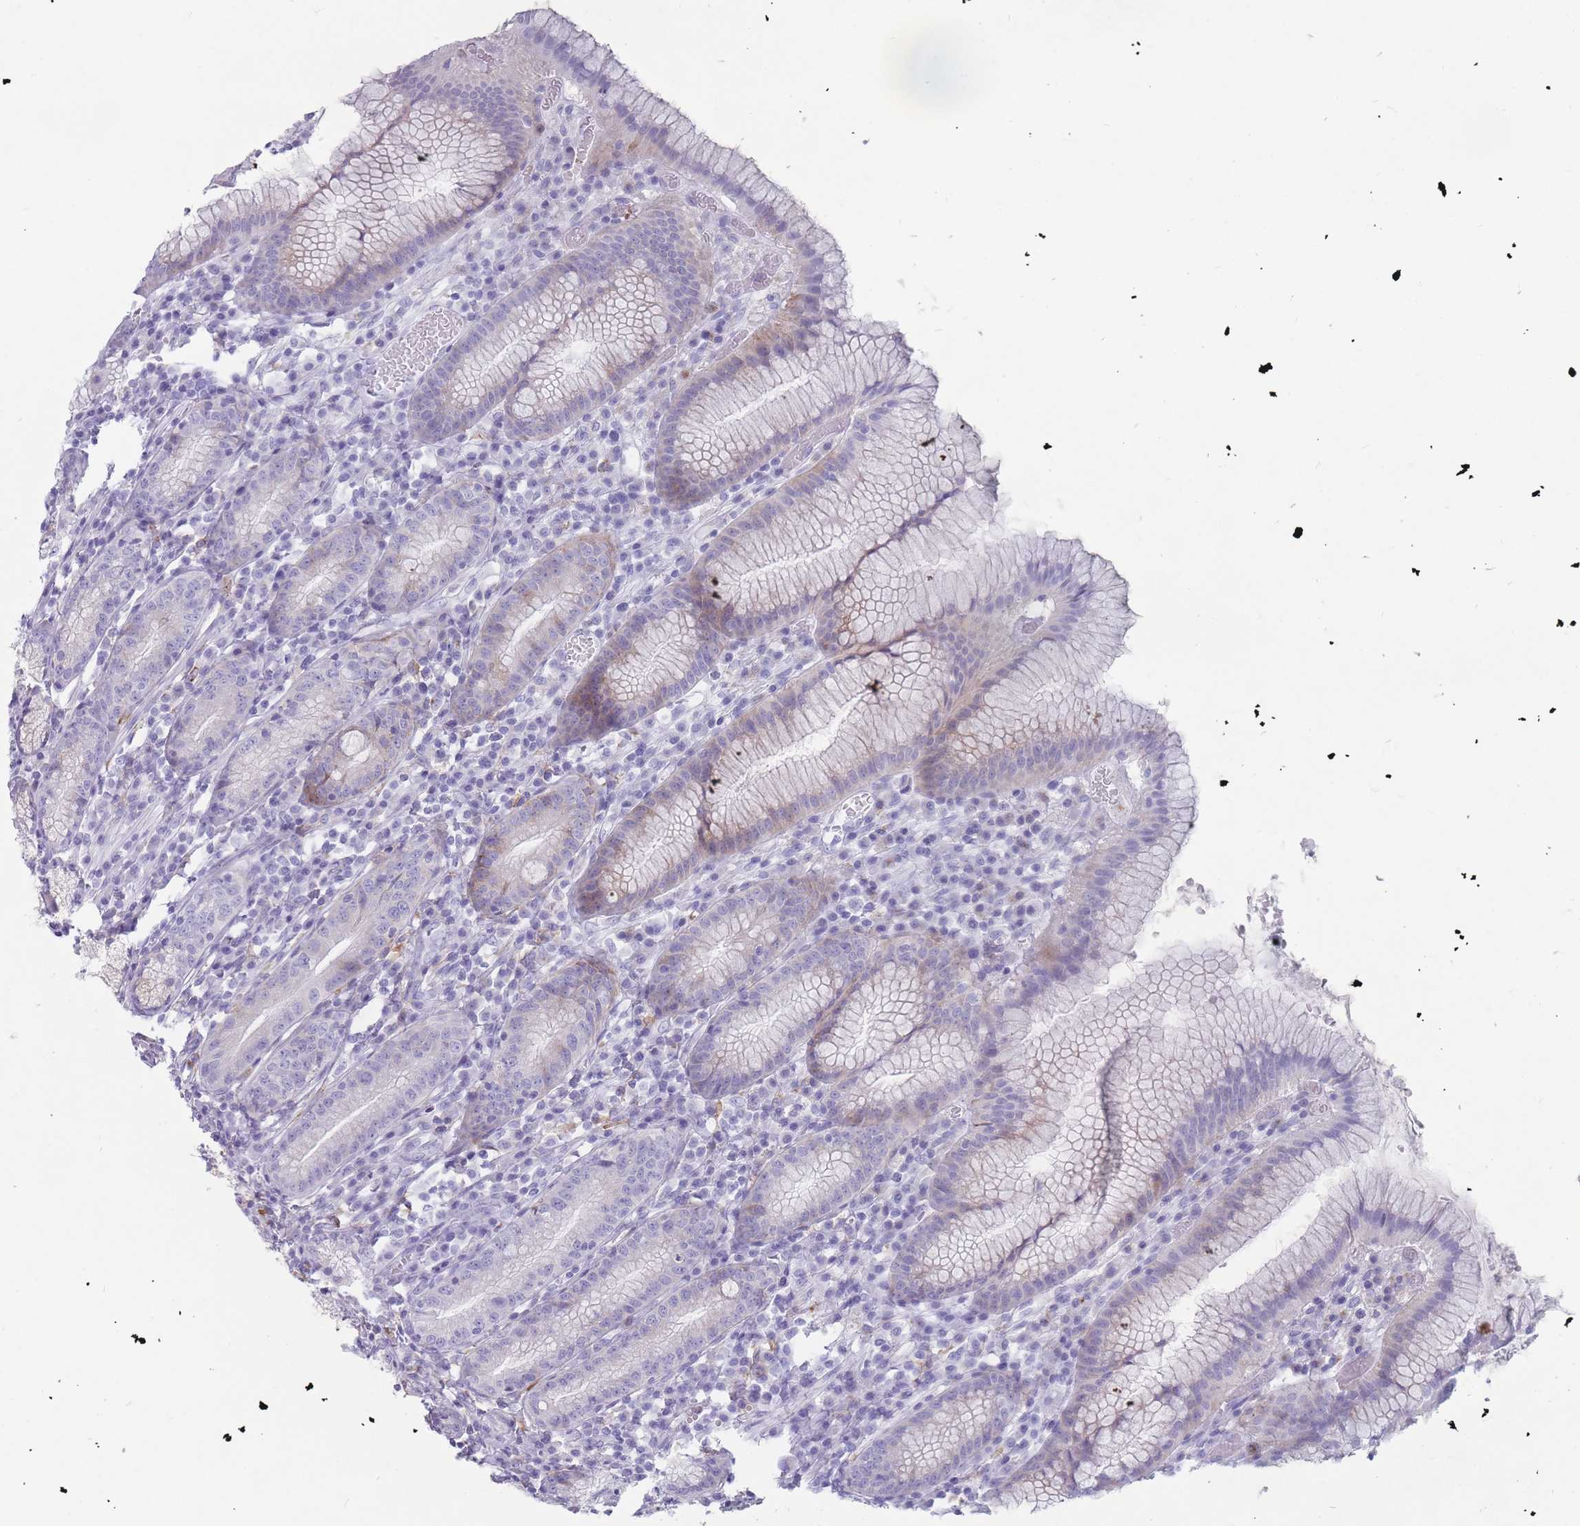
{"staining": {"intensity": "moderate", "quantity": "<25%", "location": "cytoplasmic/membranous"}, "tissue": "stomach", "cell_type": "Glandular cells", "image_type": "normal", "snomed": [{"axis": "morphology", "description": "Normal tissue, NOS"}, {"axis": "topography", "description": "Stomach"}], "caption": "About <25% of glandular cells in benign human stomach exhibit moderate cytoplasmic/membranous protein staining as visualized by brown immunohistochemical staining.", "gene": "ST3GAL5", "patient": {"sex": "male", "age": 55}}